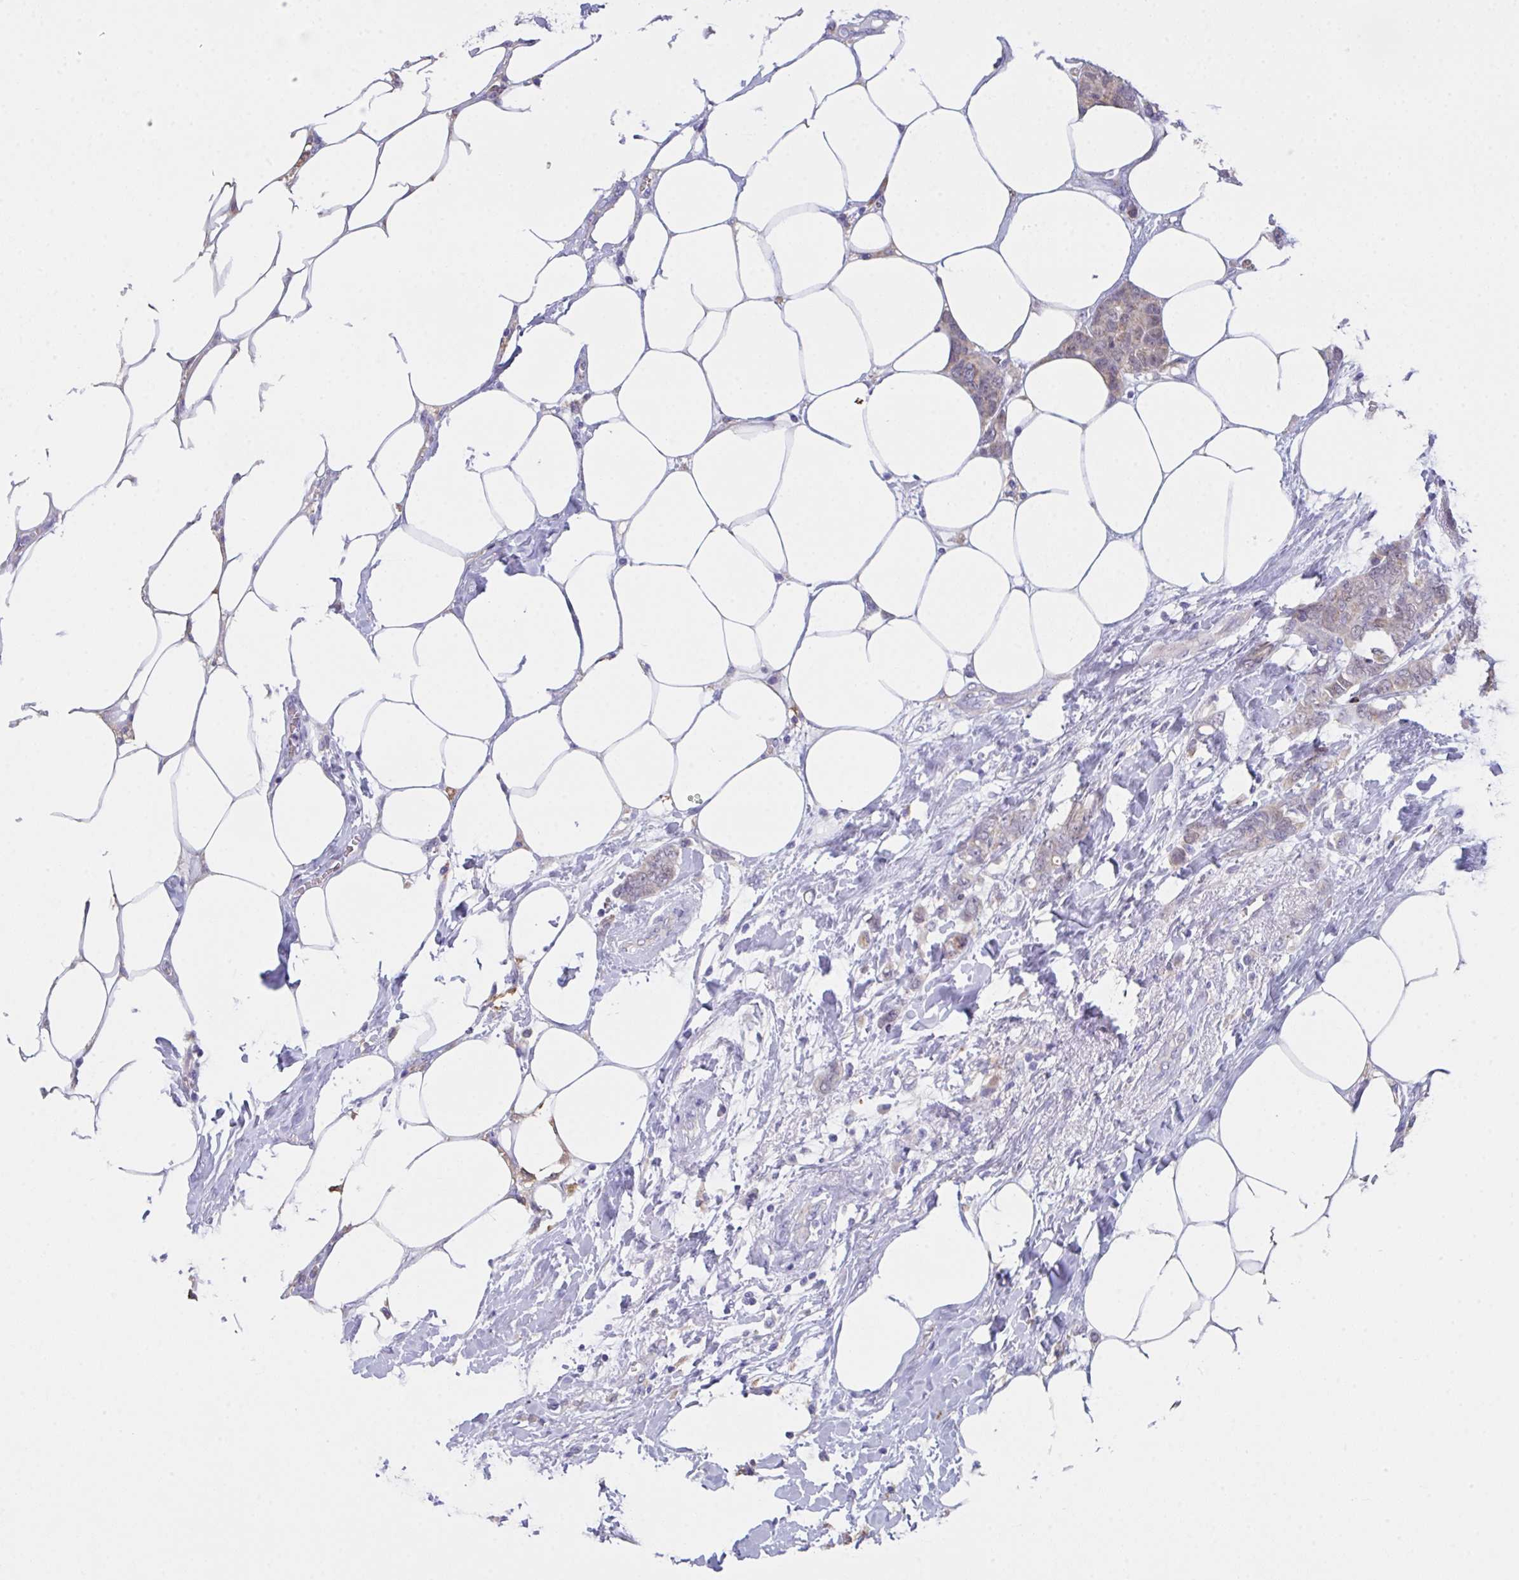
{"staining": {"intensity": "weak", "quantity": "<25%", "location": "cytoplasmic/membranous"}, "tissue": "breast cancer", "cell_type": "Tumor cells", "image_type": "cancer", "snomed": [{"axis": "morphology", "description": "Lobular carcinoma"}, {"axis": "topography", "description": "Breast"}], "caption": "The photomicrograph displays no staining of tumor cells in breast cancer (lobular carcinoma).", "gene": "TFAP2C", "patient": {"sex": "female", "age": 91}}